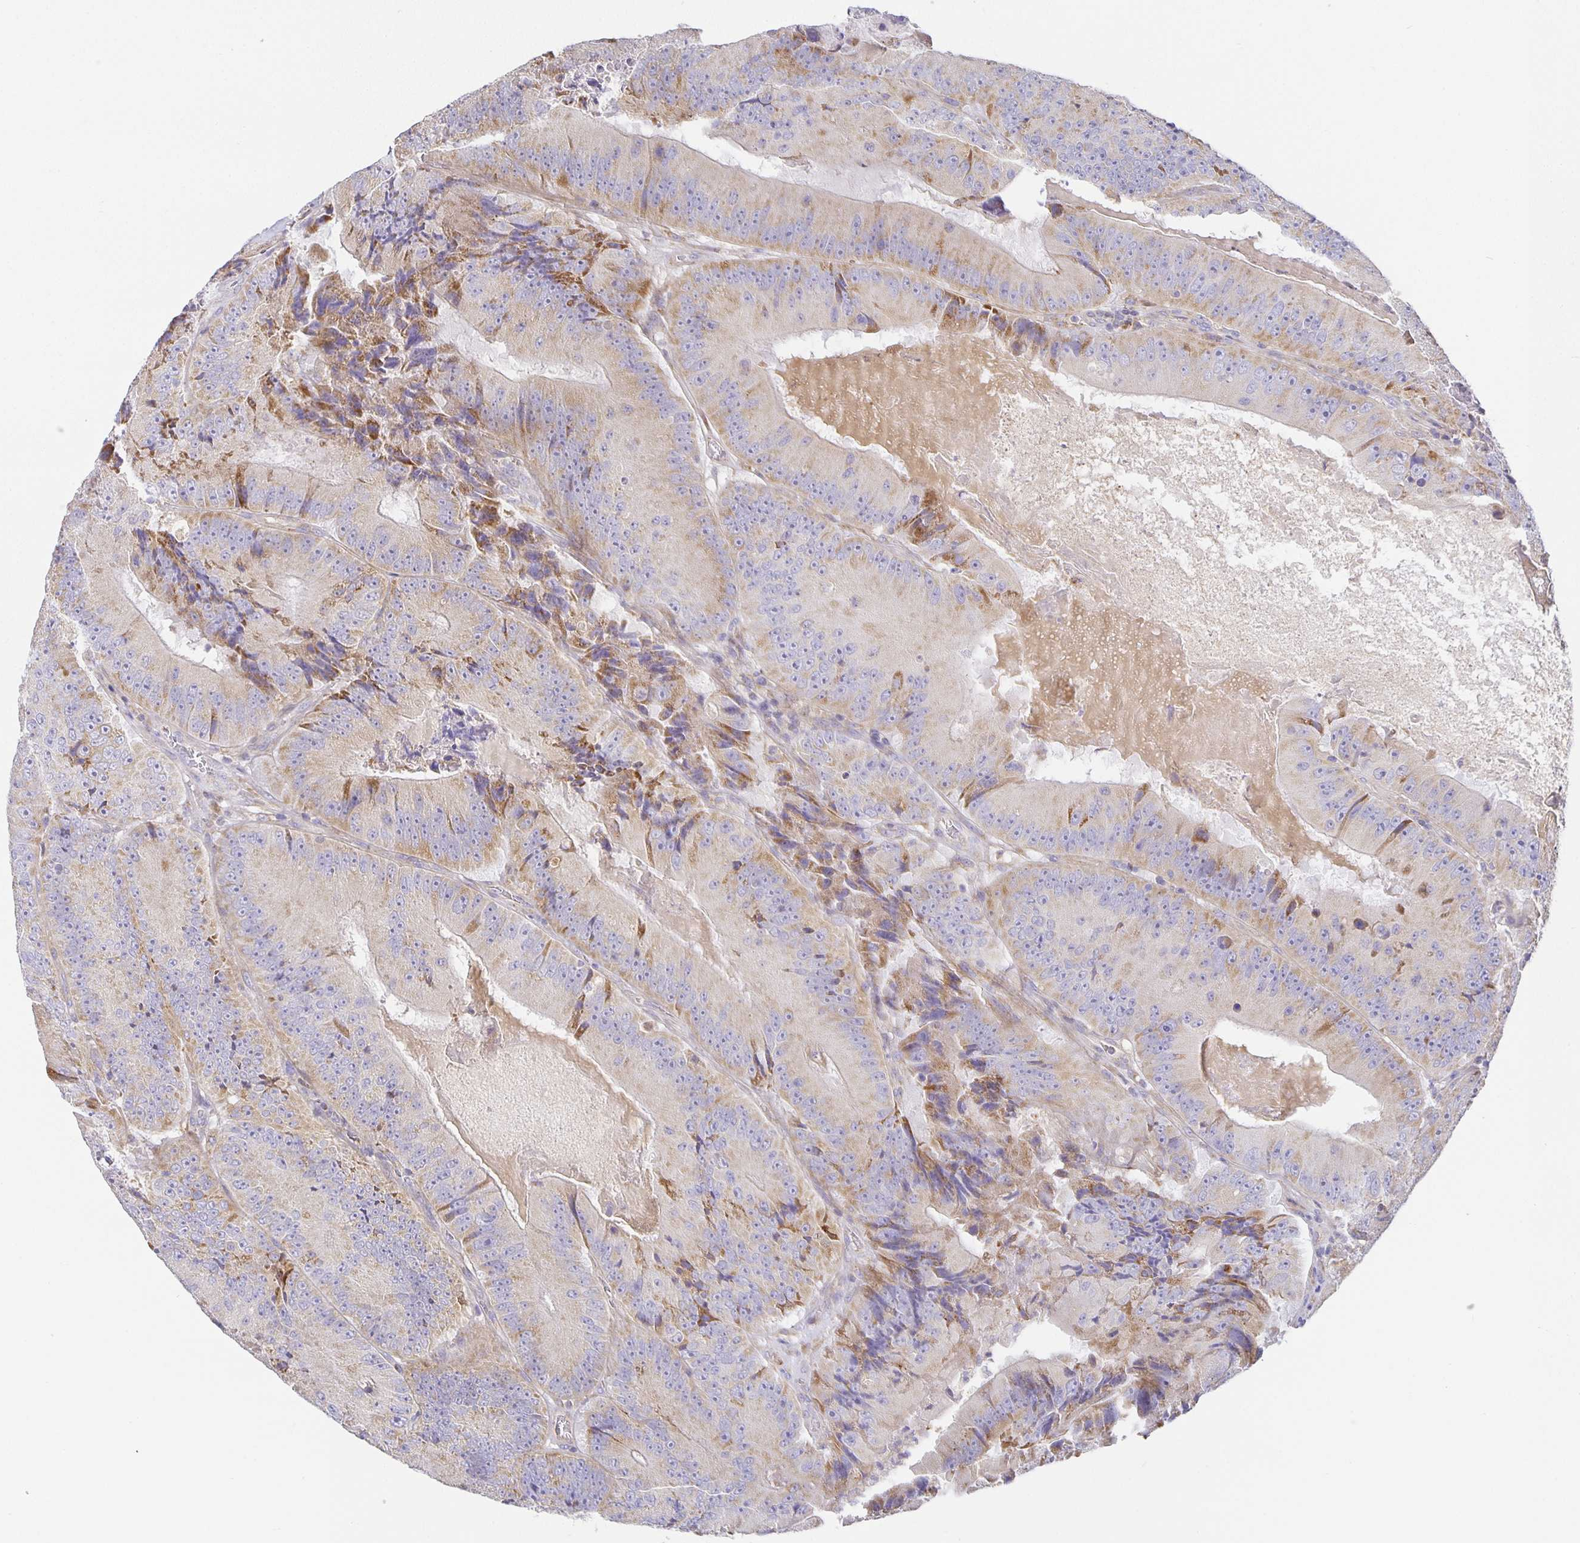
{"staining": {"intensity": "weak", "quantity": "25%-75%", "location": "cytoplasmic/membranous"}, "tissue": "colorectal cancer", "cell_type": "Tumor cells", "image_type": "cancer", "snomed": [{"axis": "morphology", "description": "Adenocarcinoma, NOS"}, {"axis": "topography", "description": "Colon"}], "caption": "Adenocarcinoma (colorectal) stained with DAB IHC demonstrates low levels of weak cytoplasmic/membranous expression in approximately 25%-75% of tumor cells. (DAB (3,3'-diaminobenzidine) IHC, brown staining for protein, blue staining for nuclei).", "gene": "FLRT3", "patient": {"sex": "female", "age": 86}}